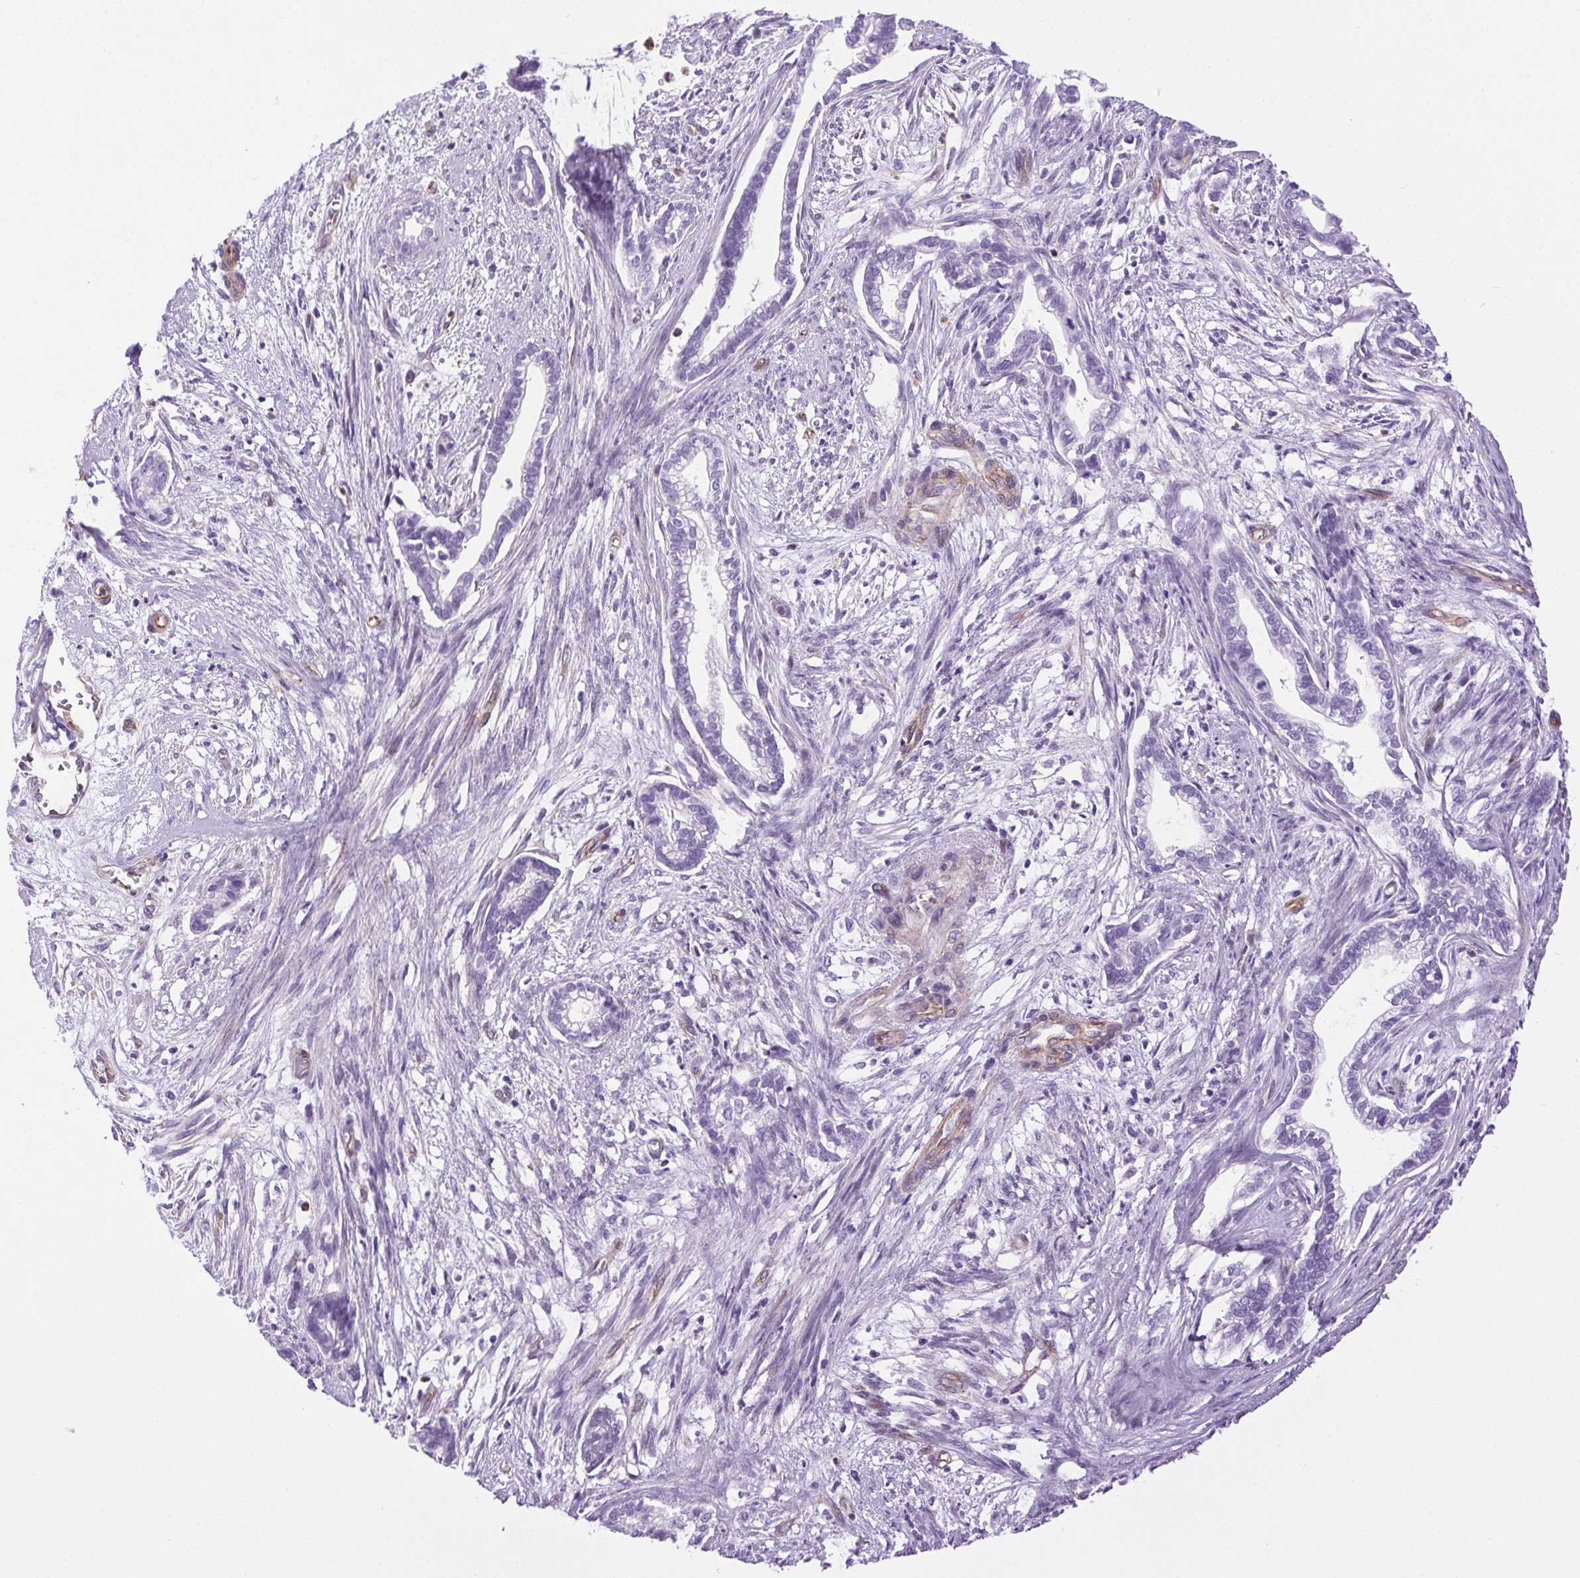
{"staining": {"intensity": "negative", "quantity": "none", "location": "none"}, "tissue": "cervical cancer", "cell_type": "Tumor cells", "image_type": "cancer", "snomed": [{"axis": "morphology", "description": "Adenocarcinoma, NOS"}, {"axis": "topography", "description": "Cervix"}], "caption": "Micrograph shows no significant protein staining in tumor cells of cervical cancer (adenocarcinoma).", "gene": "SHCBP1L", "patient": {"sex": "female", "age": 62}}